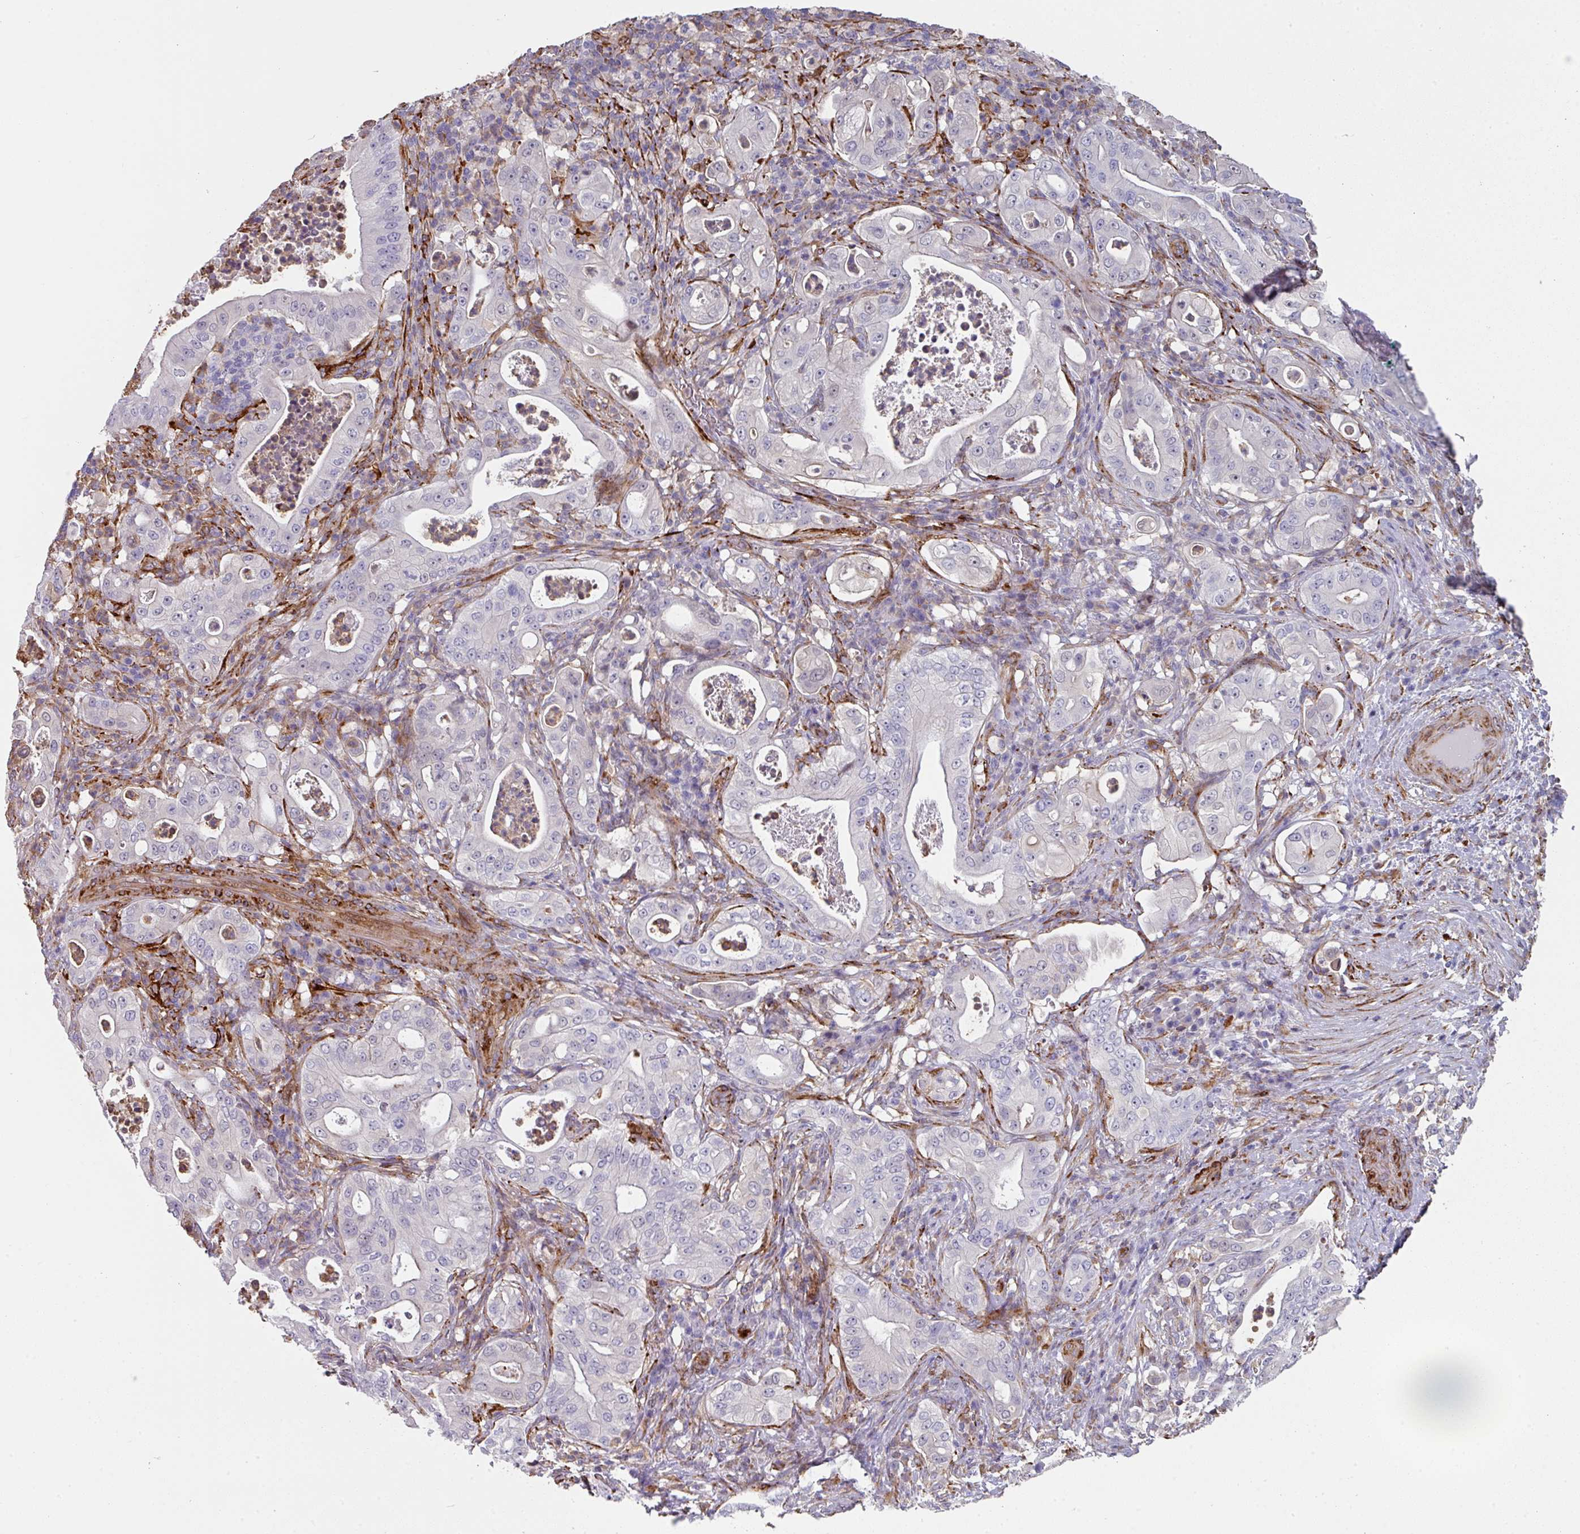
{"staining": {"intensity": "negative", "quantity": "none", "location": "none"}, "tissue": "pancreatic cancer", "cell_type": "Tumor cells", "image_type": "cancer", "snomed": [{"axis": "morphology", "description": "Adenocarcinoma, NOS"}, {"axis": "topography", "description": "Pancreas"}], "caption": "High power microscopy image of an IHC histopathology image of pancreatic cancer, revealing no significant staining in tumor cells.", "gene": "BEND5", "patient": {"sex": "male", "age": 71}}